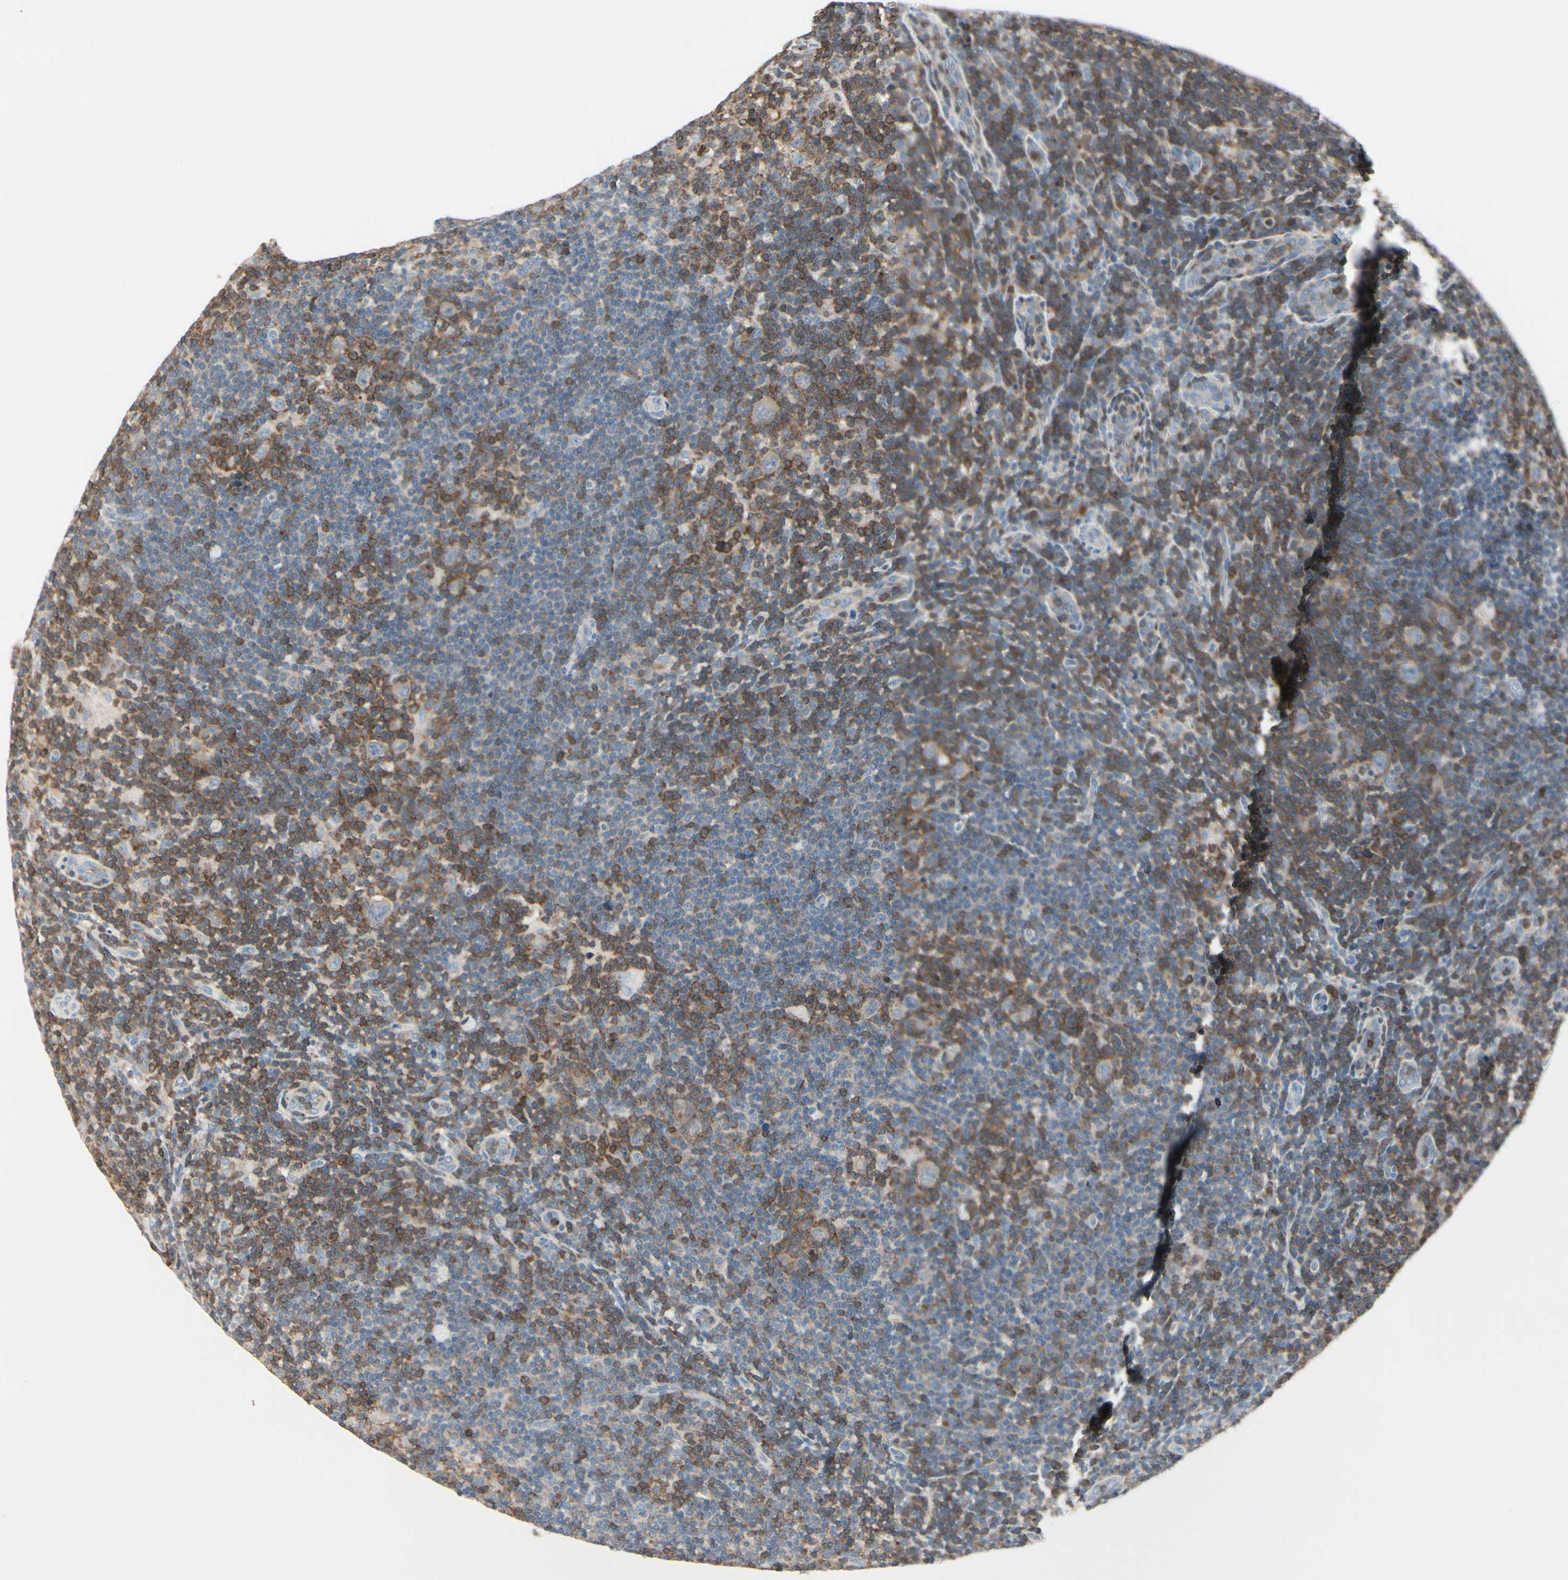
{"staining": {"intensity": "negative", "quantity": "none", "location": "none"}, "tissue": "lymphoma", "cell_type": "Tumor cells", "image_type": "cancer", "snomed": [{"axis": "morphology", "description": "Hodgkin's disease, NOS"}, {"axis": "topography", "description": "Lymph node"}], "caption": "There is no significant expression in tumor cells of lymphoma. (Immunohistochemistry, brightfield microscopy, high magnification).", "gene": "SLC9A3R1", "patient": {"sex": "female", "age": 57}}